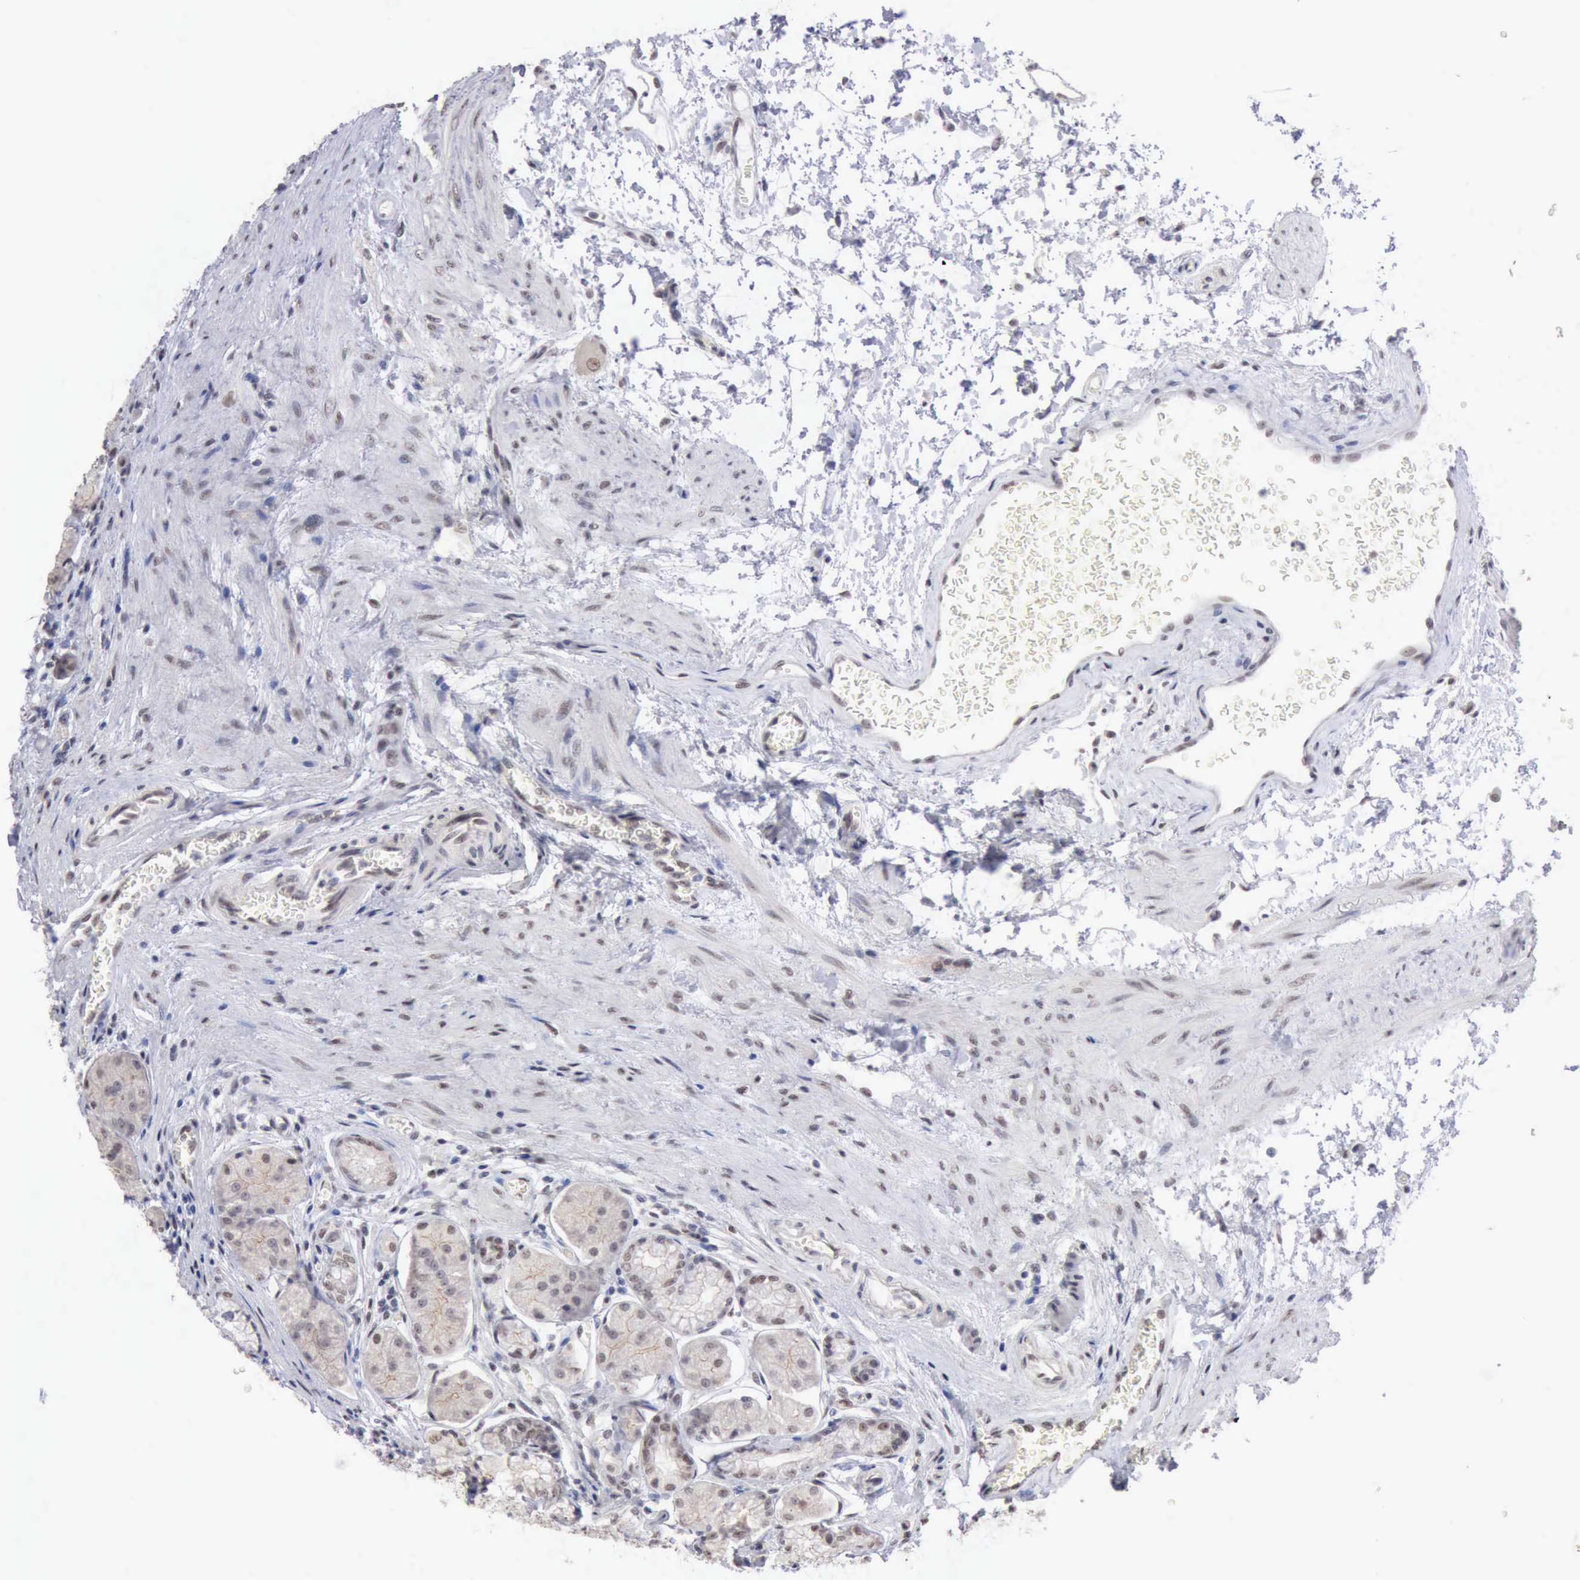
{"staining": {"intensity": "weak", "quantity": "<25%", "location": "nuclear"}, "tissue": "stomach", "cell_type": "Glandular cells", "image_type": "normal", "snomed": [{"axis": "morphology", "description": "Normal tissue, NOS"}, {"axis": "topography", "description": "Stomach"}, {"axis": "topography", "description": "Stomach, lower"}], "caption": "IHC of unremarkable human stomach shows no expression in glandular cells.", "gene": "TAF1", "patient": {"sex": "male", "age": 76}}